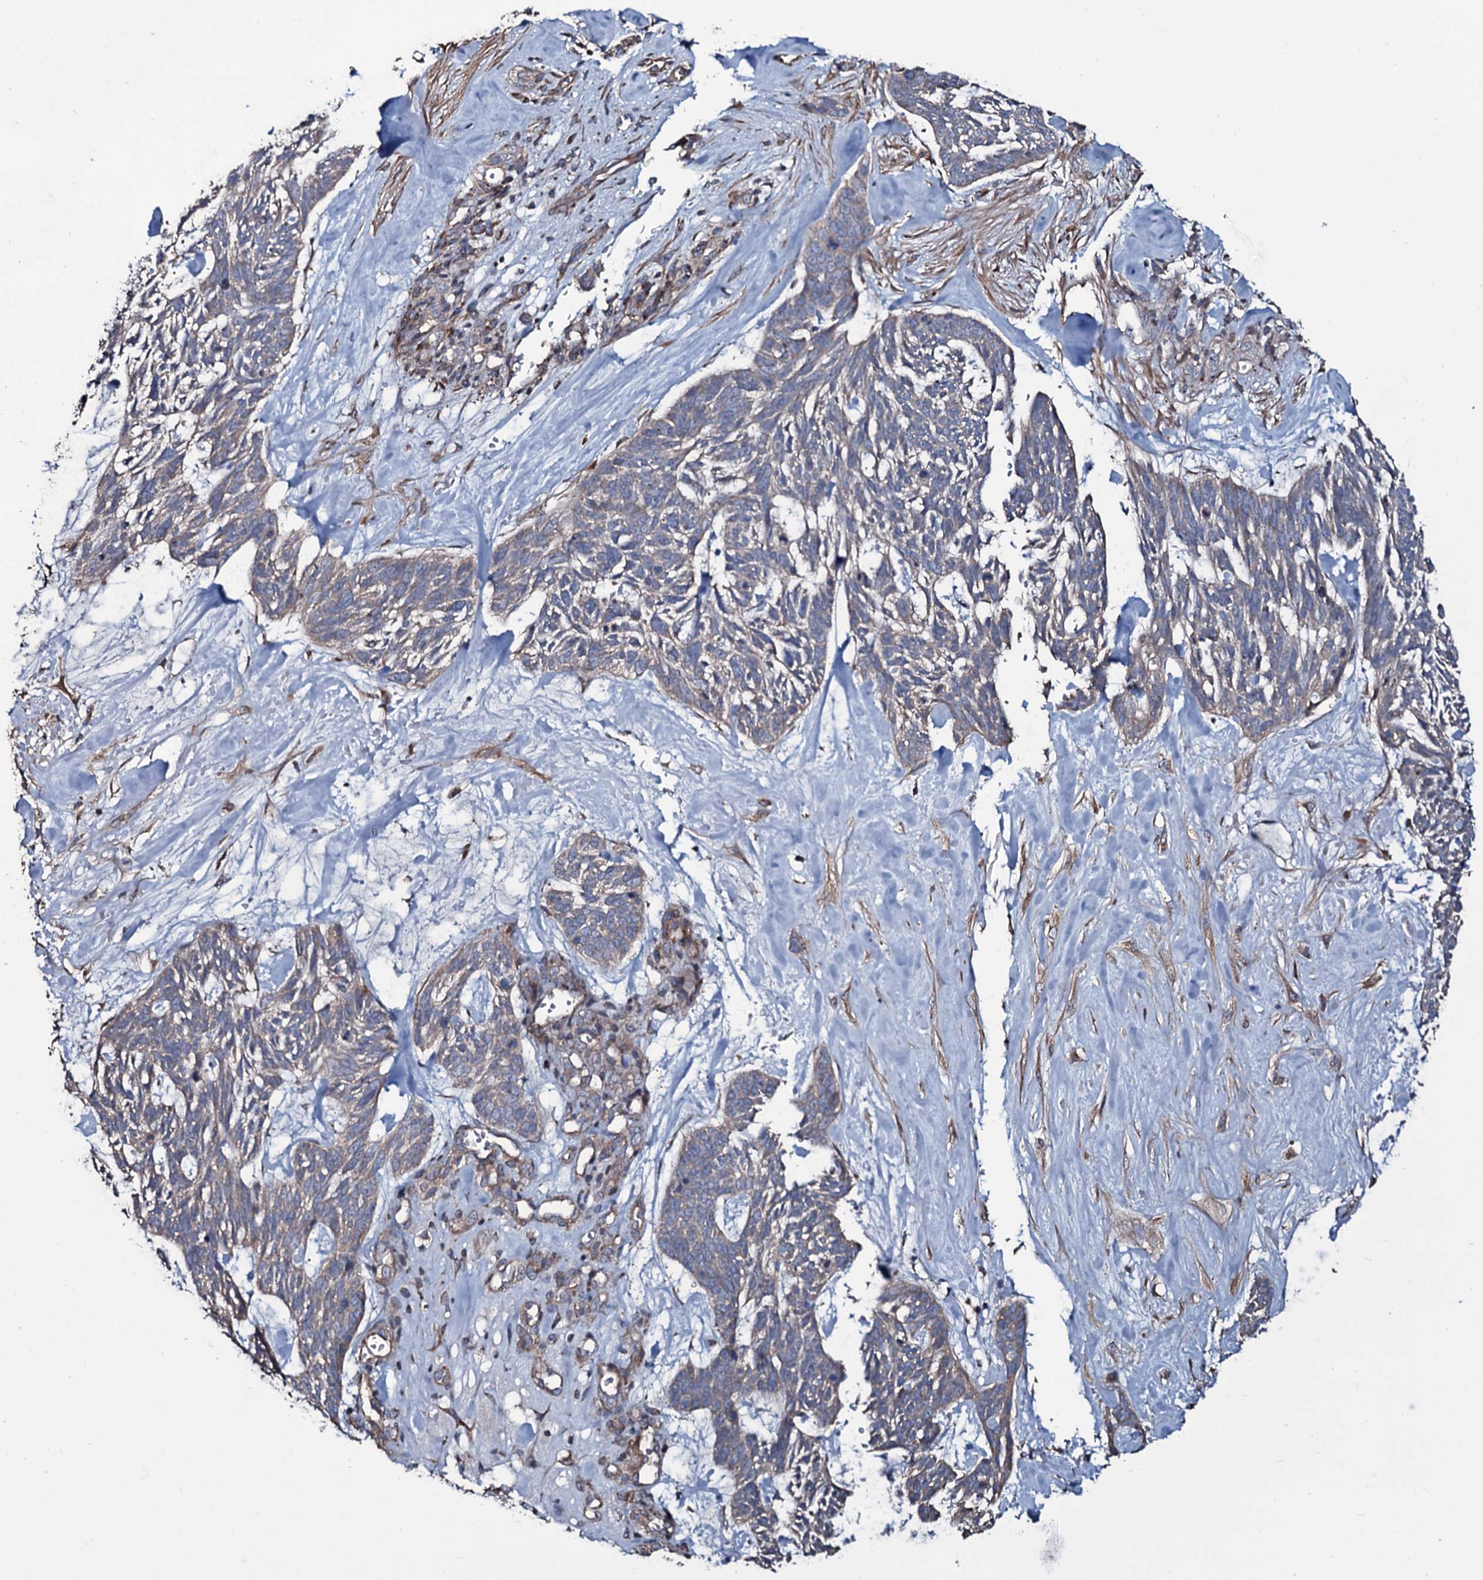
{"staining": {"intensity": "weak", "quantity": "25%-75%", "location": "cytoplasmic/membranous"}, "tissue": "skin cancer", "cell_type": "Tumor cells", "image_type": "cancer", "snomed": [{"axis": "morphology", "description": "Basal cell carcinoma"}, {"axis": "topography", "description": "Skin"}], "caption": "Protein expression analysis of basal cell carcinoma (skin) reveals weak cytoplasmic/membranous staining in about 25%-75% of tumor cells.", "gene": "WIPF3", "patient": {"sex": "male", "age": 88}}